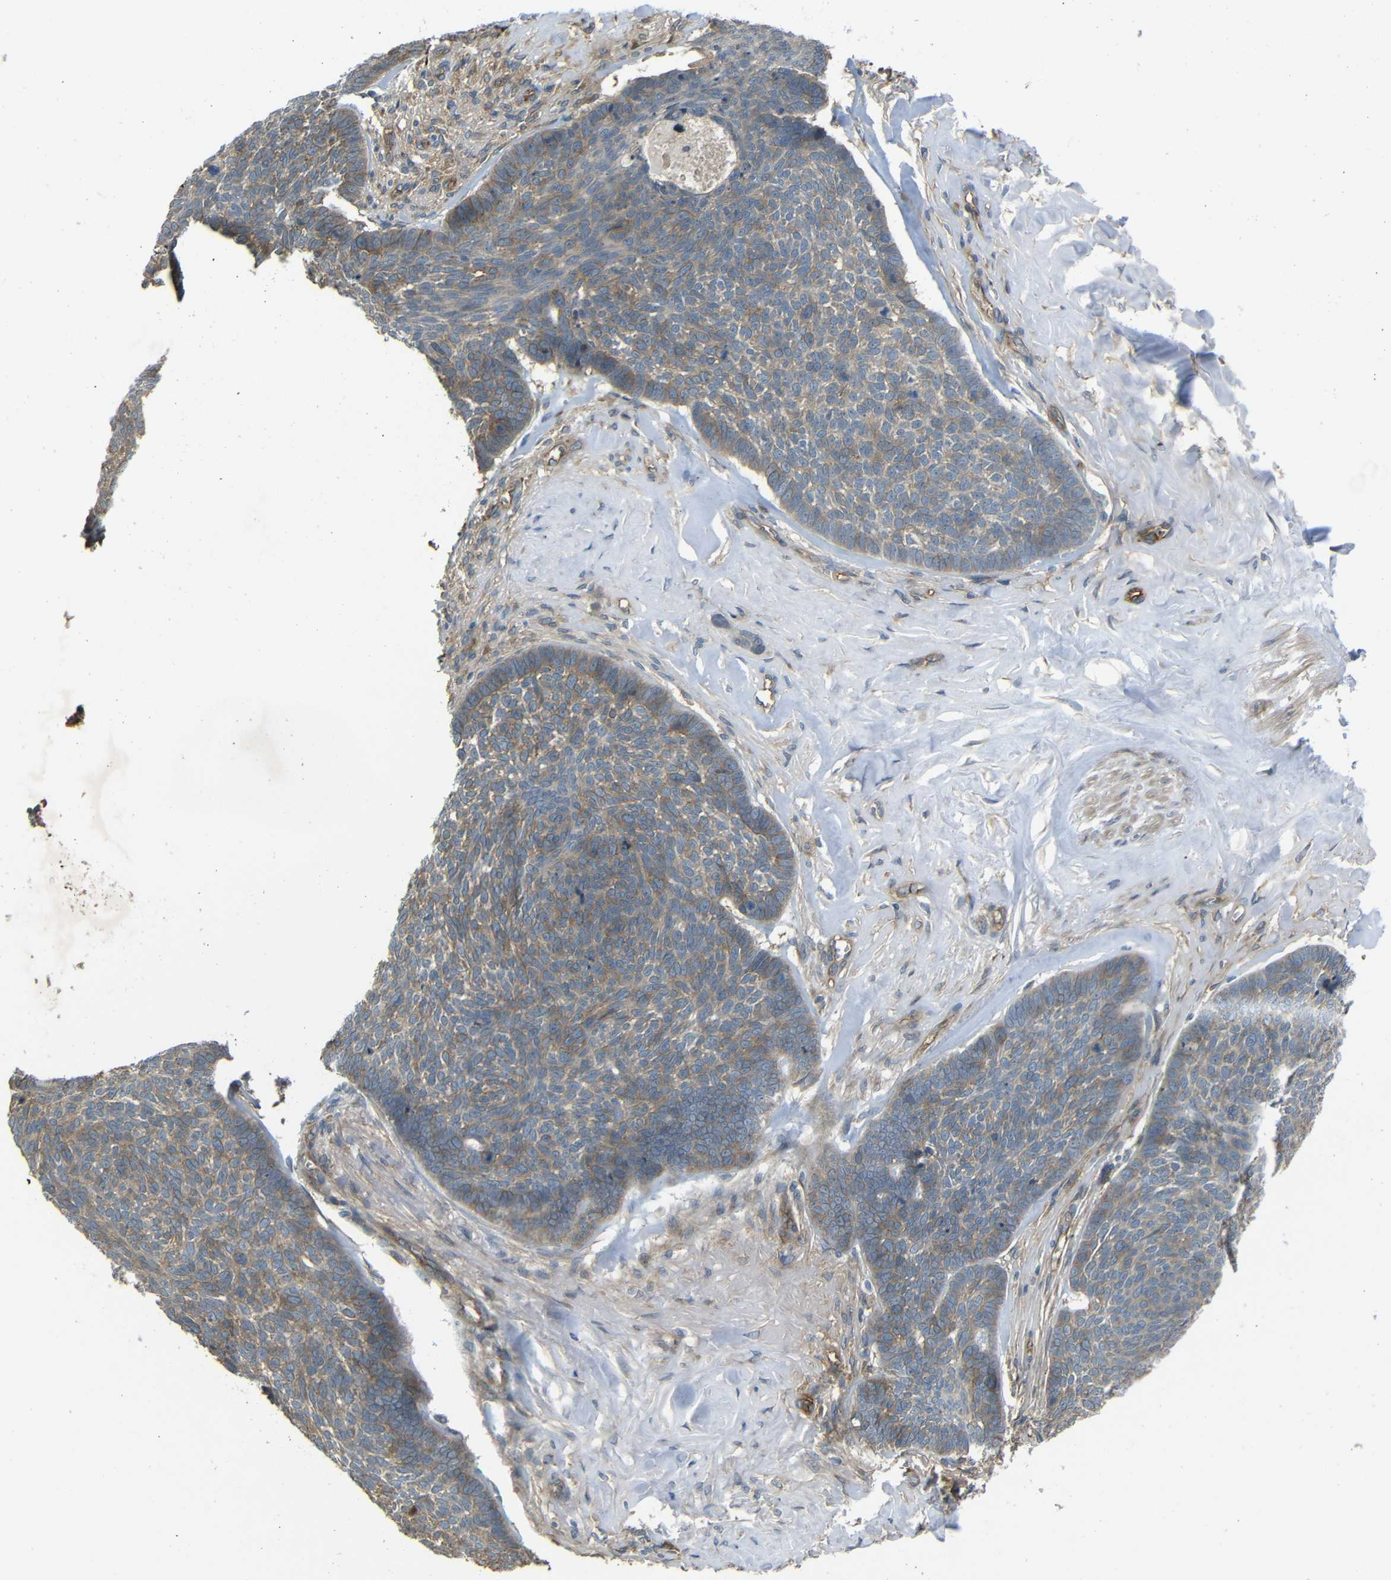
{"staining": {"intensity": "weak", "quantity": ">75%", "location": "cytoplasmic/membranous"}, "tissue": "skin cancer", "cell_type": "Tumor cells", "image_type": "cancer", "snomed": [{"axis": "morphology", "description": "Basal cell carcinoma"}, {"axis": "topography", "description": "Skin"}], "caption": "Basal cell carcinoma (skin) stained with DAB immunohistochemistry (IHC) displays low levels of weak cytoplasmic/membranous staining in about >75% of tumor cells.", "gene": "RELL1", "patient": {"sex": "male", "age": 84}}